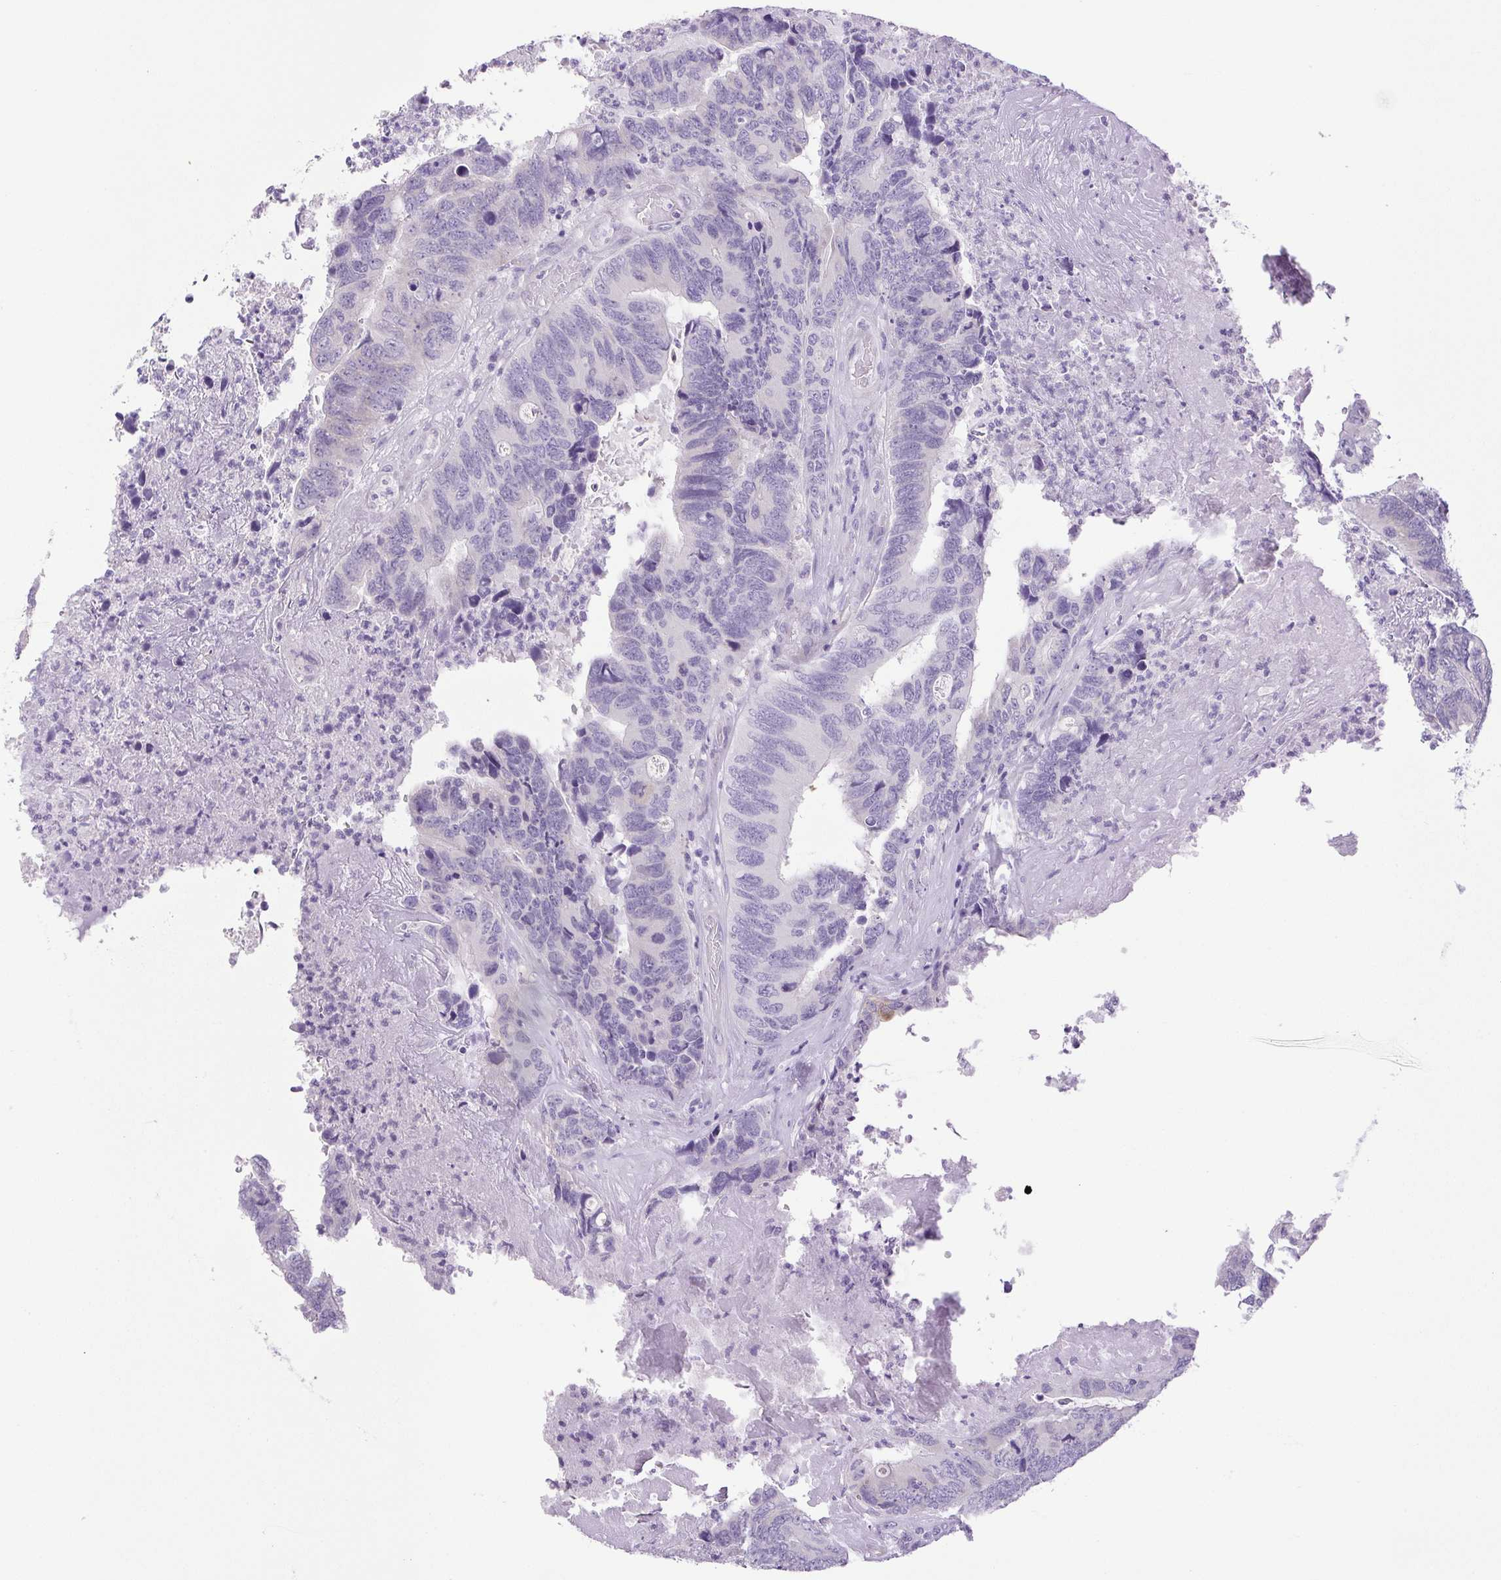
{"staining": {"intensity": "negative", "quantity": "none", "location": "none"}, "tissue": "colorectal cancer", "cell_type": "Tumor cells", "image_type": "cancer", "snomed": [{"axis": "morphology", "description": "Adenocarcinoma, NOS"}, {"axis": "topography", "description": "Colon"}], "caption": "There is no significant positivity in tumor cells of colorectal cancer. Brightfield microscopy of IHC stained with DAB (brown) and hematoxylin (blue), captured at high magnification.", "gene": "PAPPA2", "patient": {"sex": "female", "age": 67}}